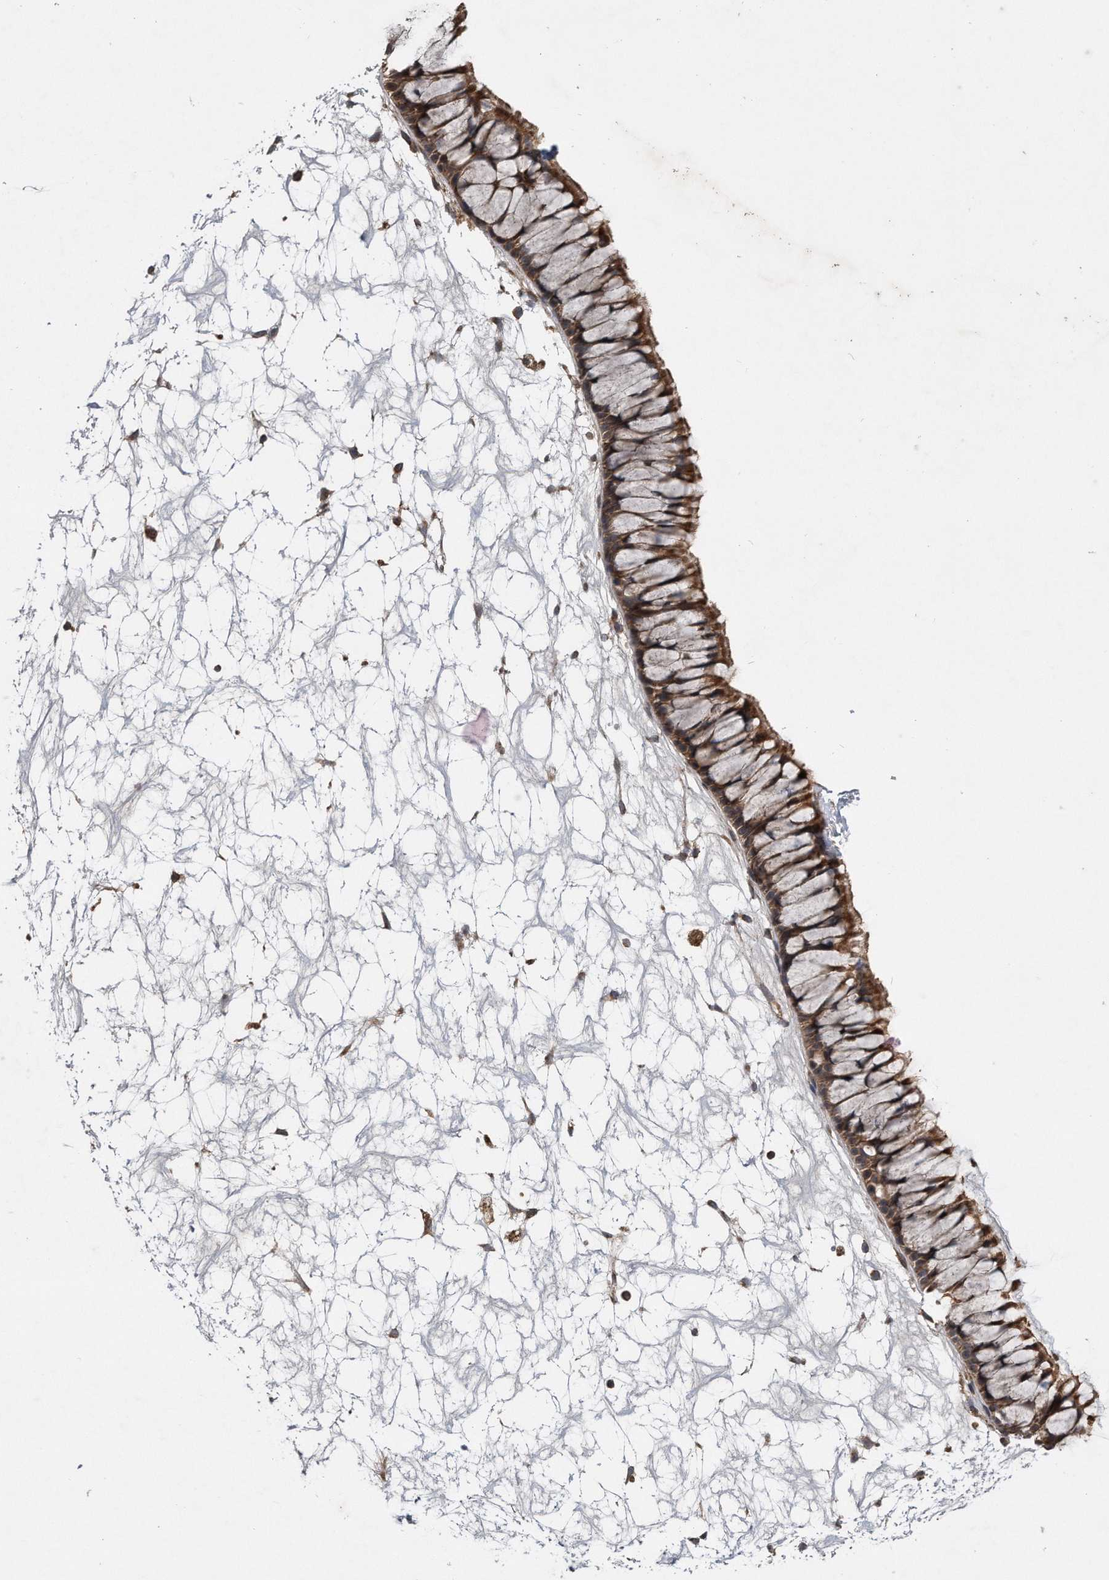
{"staining": {"intensity": "moderate", "quantity": ">75%", "location": "cytoplasmic/membranous"}, "tissue": "nasopharynx", "cell_type": "Respiratory epithelial cells", "image_type": "normal", "snomed": [{"axis": "morphology", "description": "Normal tissue, NOS"}, {"axis": "topography", "description": "Nasopharynx"}], "caption": "This is an image of immunohistochemistry (IHC) staining of normal nasopharynx, which shows moderate positivity in the cytoplasmic/membranous of respiratory epithelial cells.", "gene": "ALPK2", "patient": {"sex": "male", "age": 64}}